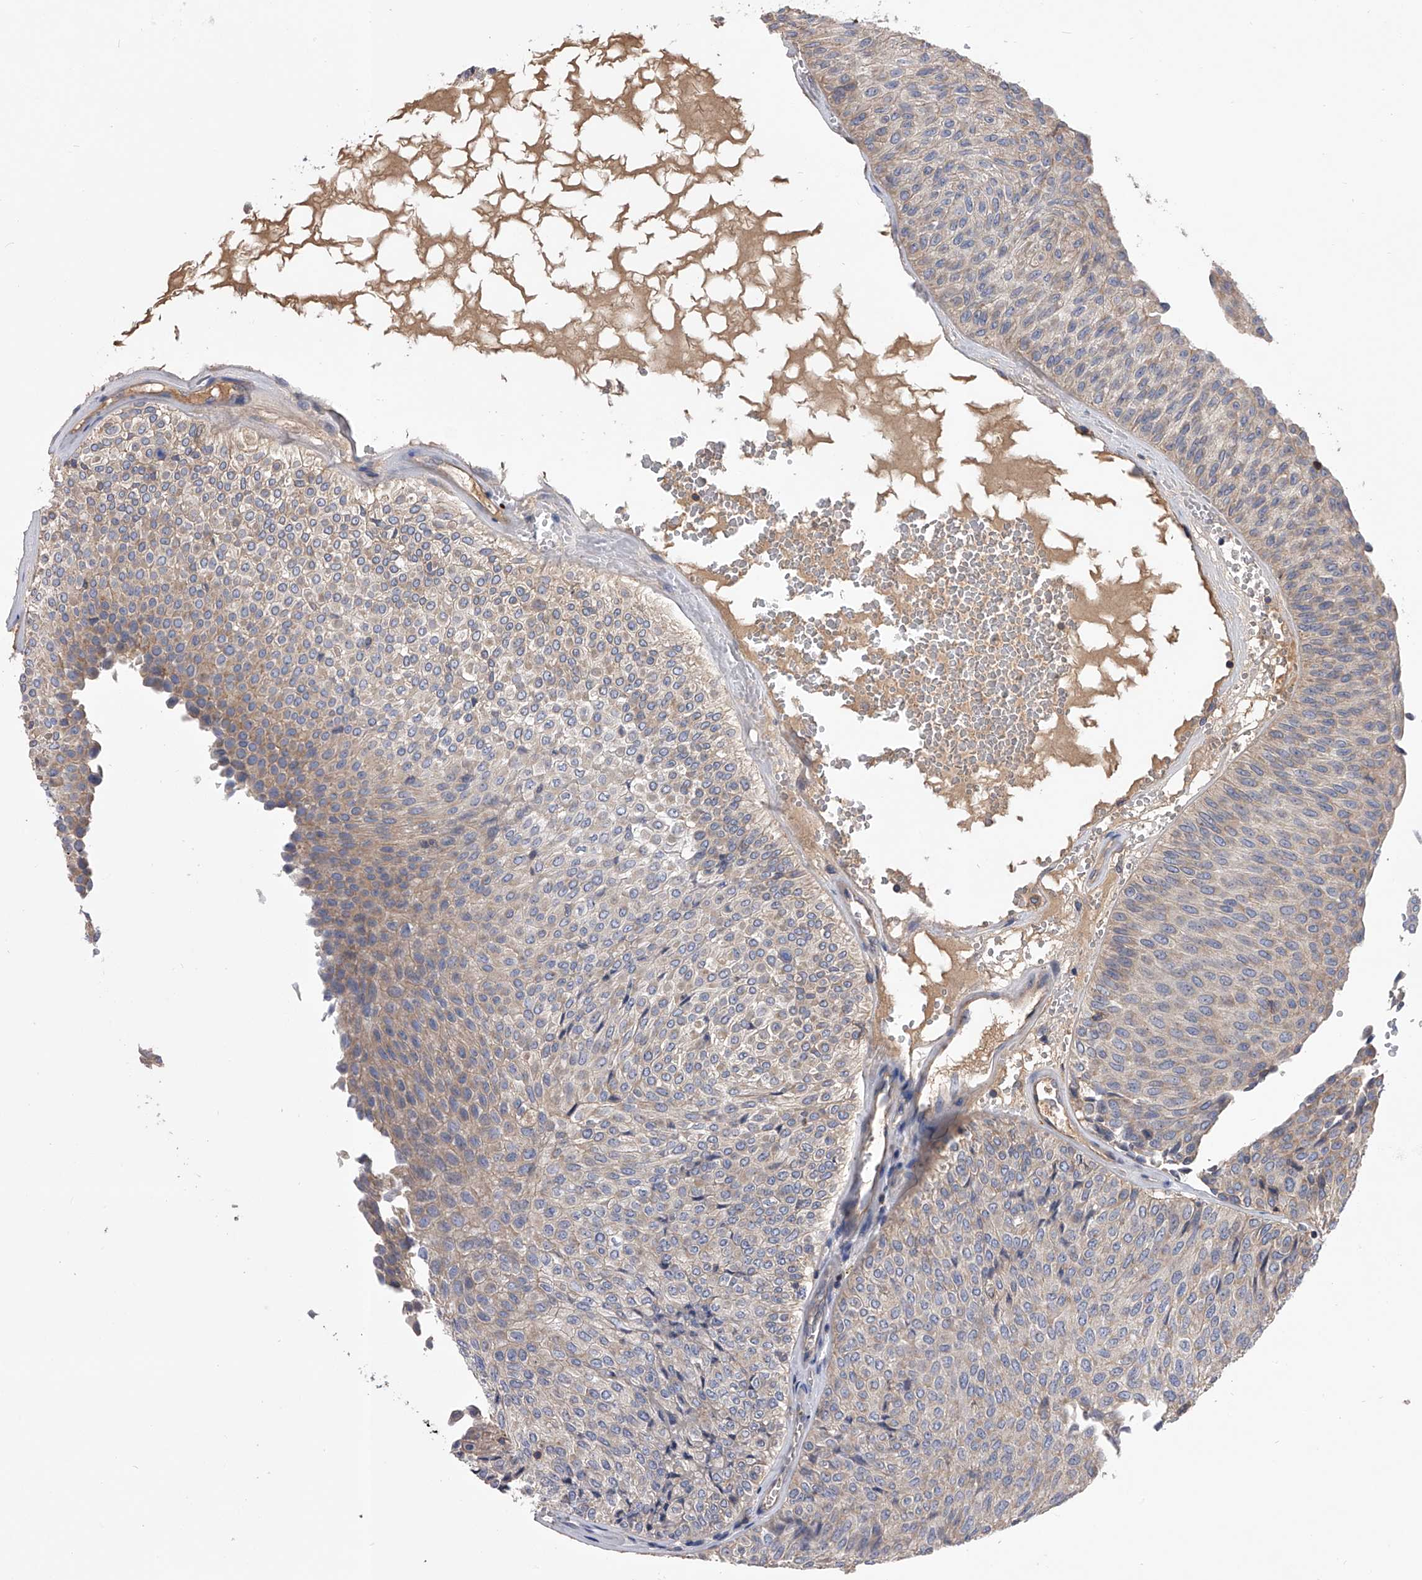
{"staining": {"intensity": "weak", "quantity": "25%-75%", "location": "cytoplasmic/membranous"}, "tissue": "urothelial cancer", "cell_type": "Tumor cells", "image_type": "cancer", "snomed": [{"axis": "morphology", "description": "Urothelial carcinoma, Low grade"}, {"axis": "topography", "description": "Urinary bladder"}], "caption": "Brown immunohistochemical staining in low-grade urothelial carcinoma exhibits weak cytoplasmic/membranous staining in about 25%-75% of tumor cells.", "gene": "CUL7", "patient": {"sex": "male", "age": 78}}